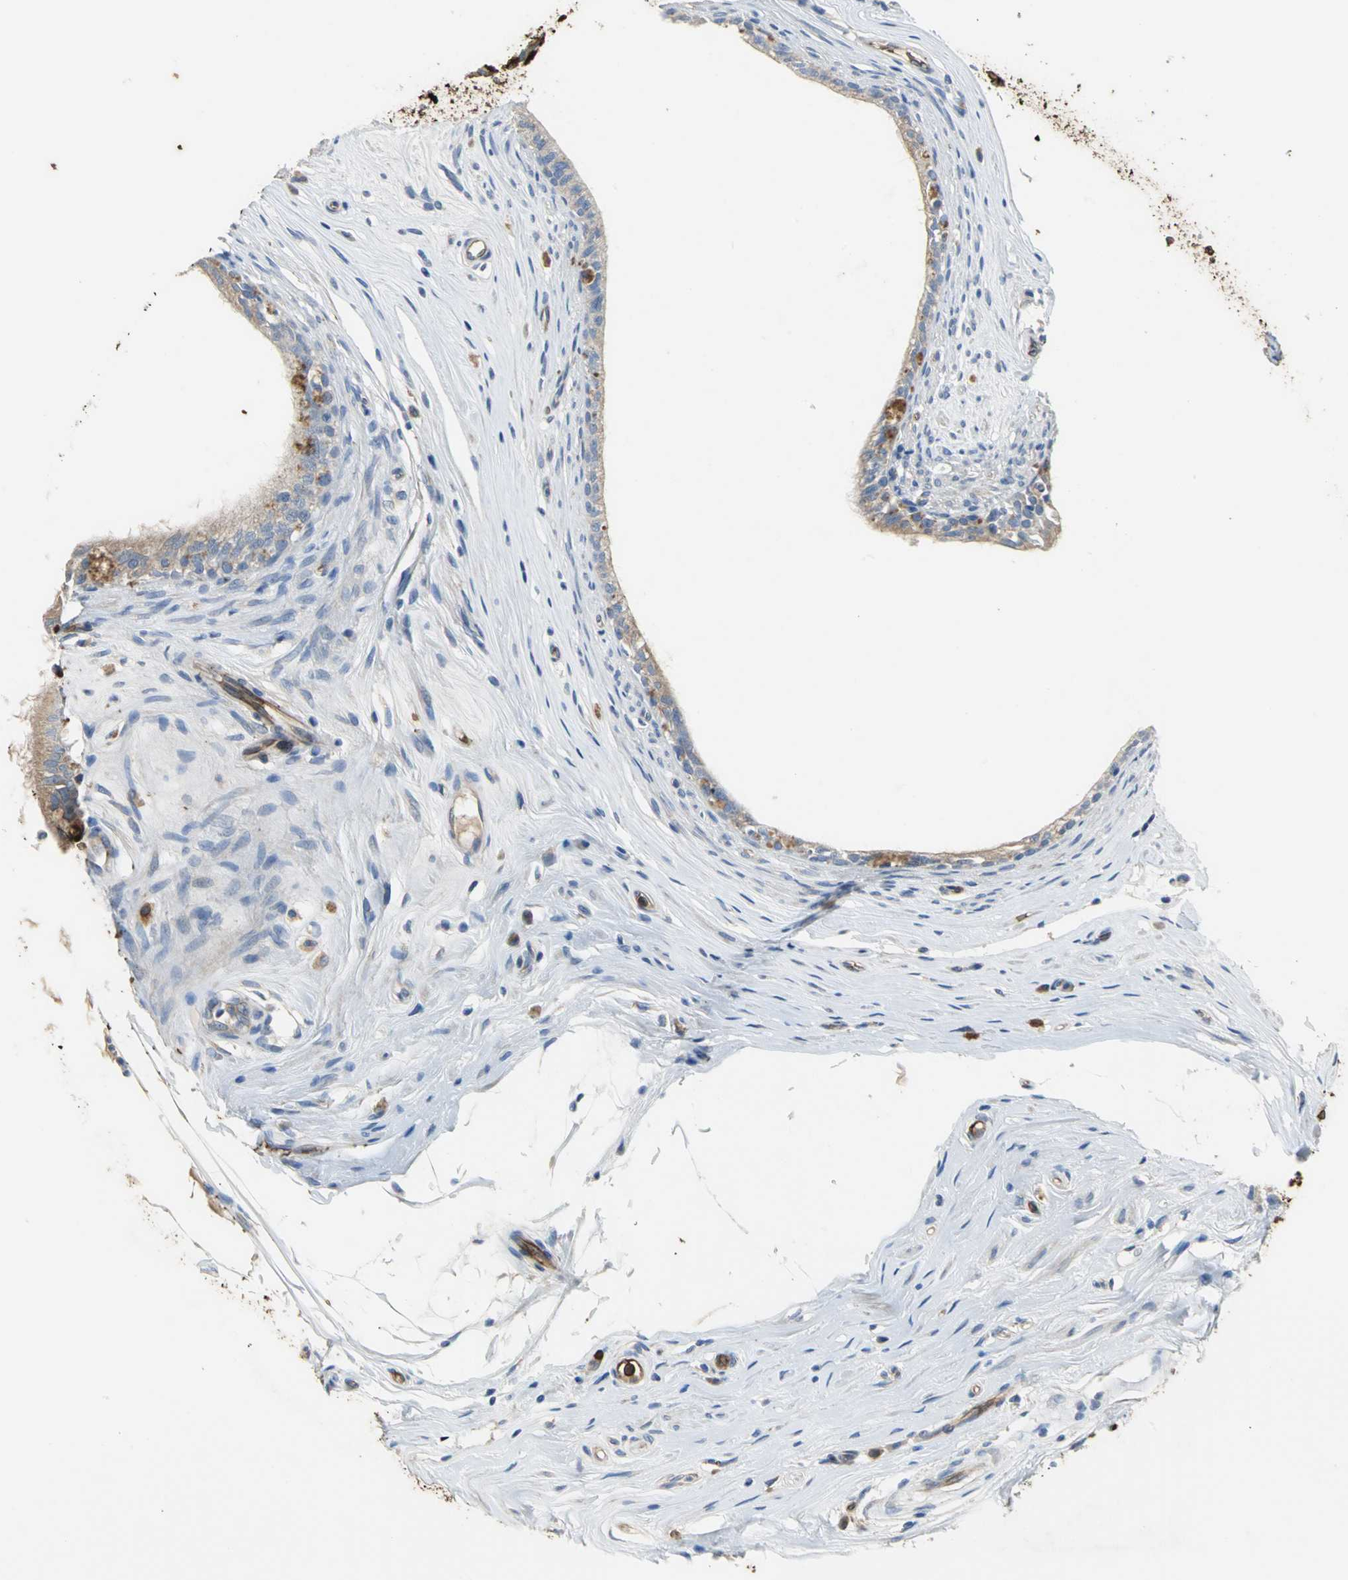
{"staining": {"intensity": "negative", "quantity": "none", "location": "none"}, "tissue": "epididymis", "cell_type": "Glandular cells", "image_type": "normal", "snomed": [{"axis": "morphology", "description": "Normal tissue, NOS"}, {"axis": "morphology", "description": "Inflammation, NOS"}, {"axis": "topography", "description": "Epididymis"}], "caption": "IHC photomicrograph of benign human epididymis stained for a protein (brown), which demonstrates no expression in glandular cells.", "gene": "TREM1", "patient": {"sex": "male", "age": 84}}